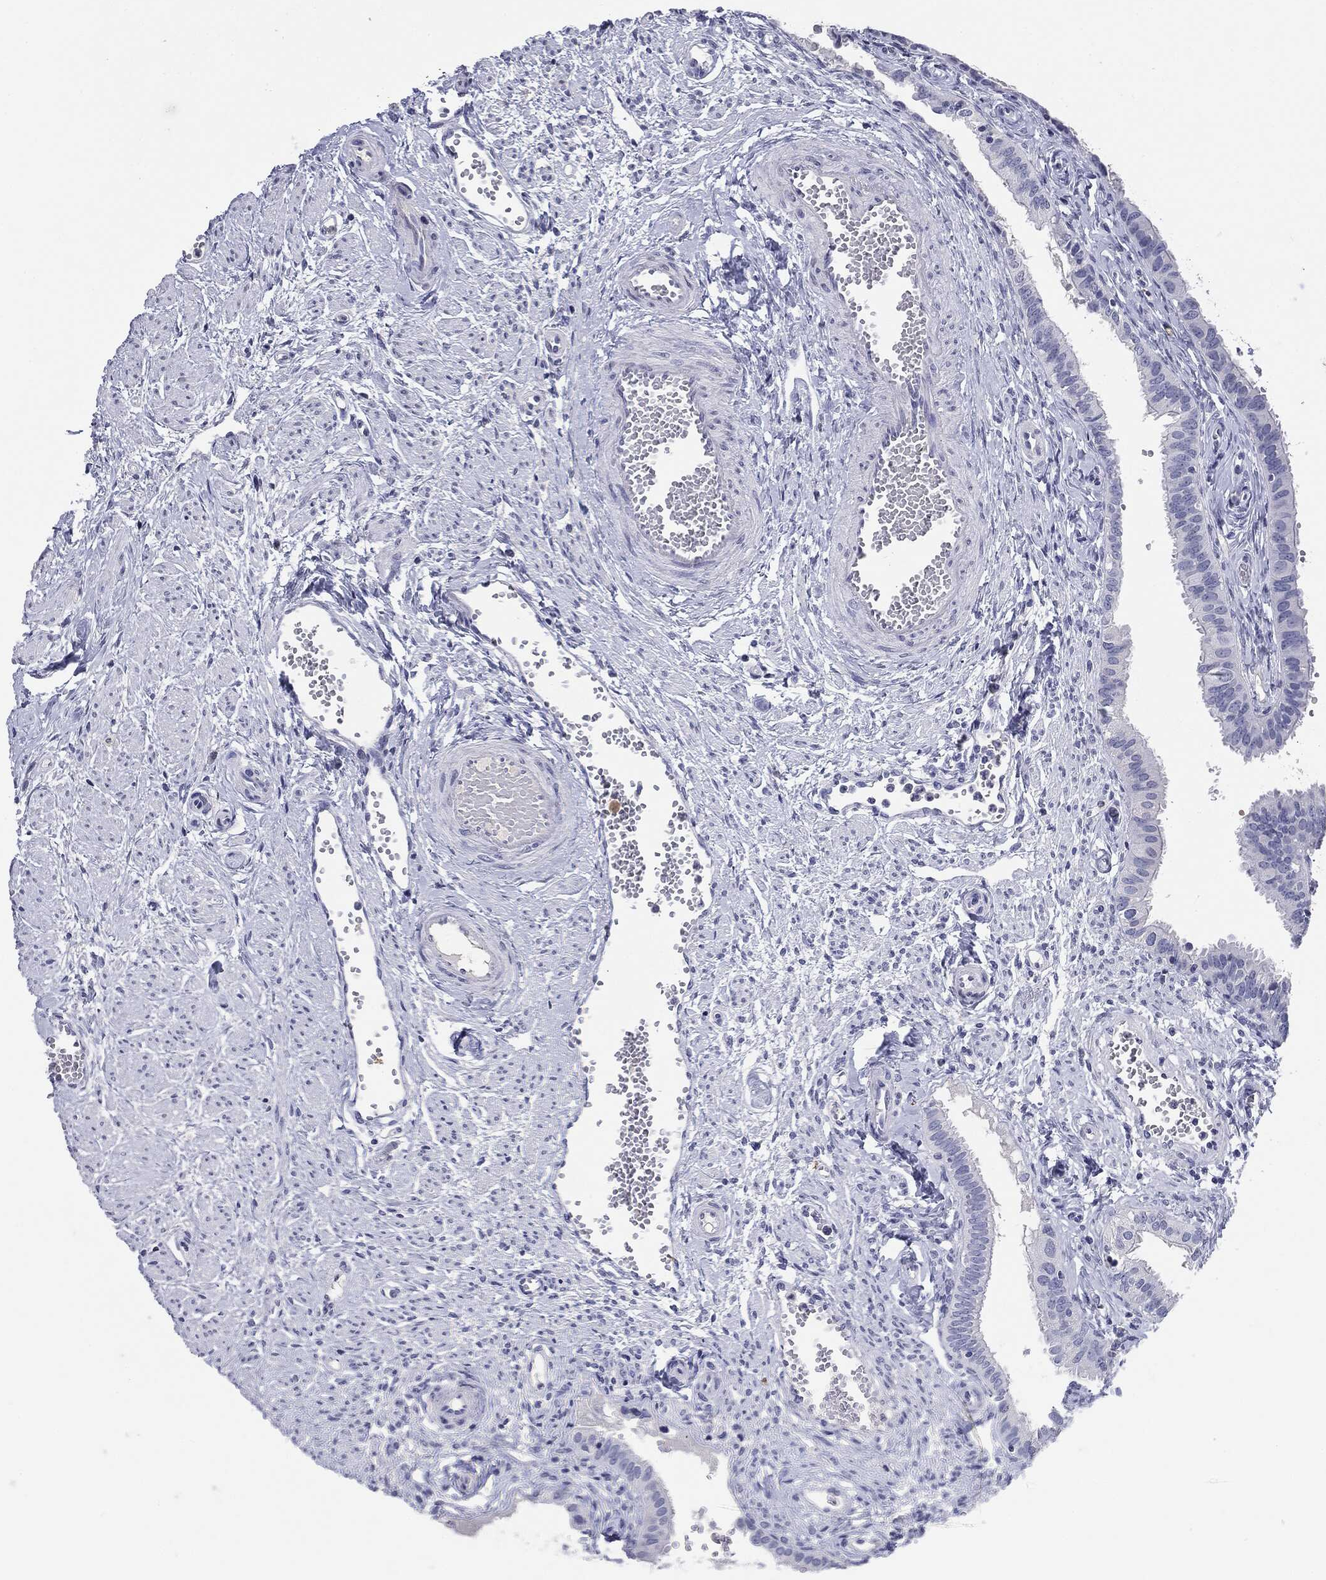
{"staining": {"intensity": "negative", "quantity": "none", "location": "none"}, "tissue": "fallopian tube", "cell_type": "Glandular cells", "image_type": "normal", "snomed": [{"axis": "morphology", "description": "Normal tissue, NOS"}, {"axis": "topography", "description": "Fallopian tube"}, {"axis": "topography", "description": "Ovary"}], "caption": "Immunohistochemistry photomicrograph of benign human fallopian tube stained for a protein (brown), which exhibits no expression in glandular cells.", "gene": "SERPINB4", "patient": {"sex": "female", "age": 49}}